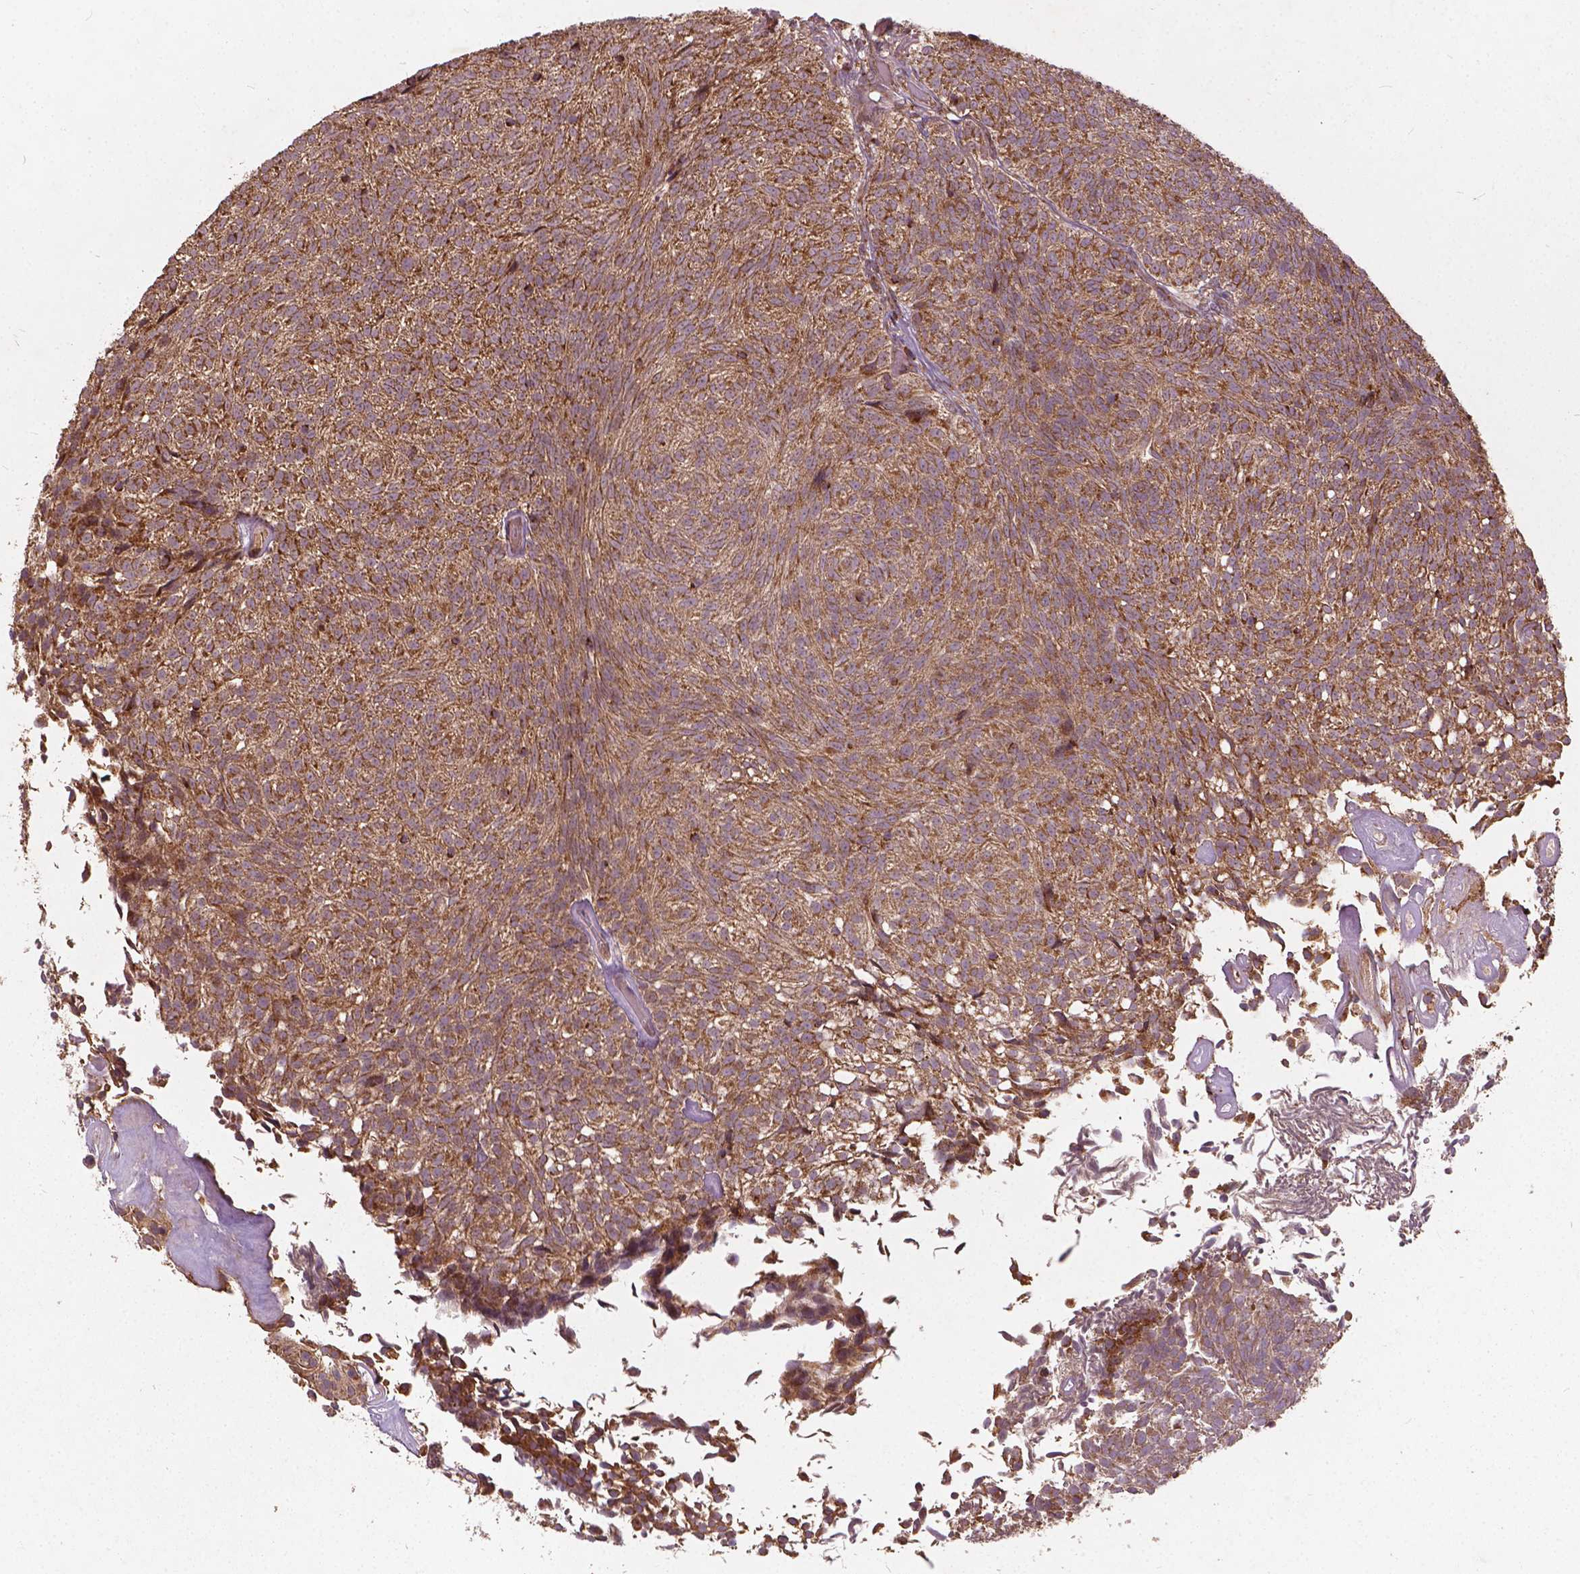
{"staining": {"intensity": "moderate", "quantity": ">75%", "location": "cytoplasmic/membranous"}, "tissue": "urothelial cancer", "cell_type": "Tumor cells", "image_type": "cancer", "snomed": [{"axis": "morphology", "description": "Urothelial carcinoma, Low grade"}, {"axis": "topography", "description": "Urinary bladder"}], "caption": "Brown immunohistochemical staining in low-grade urothelial carcinoma displays moderate cytoplasmic/membranous expression in approximately >75% of tumor cells.", "gene": "UBXN2A", "patient": {"sex": "male", "age": 77}}